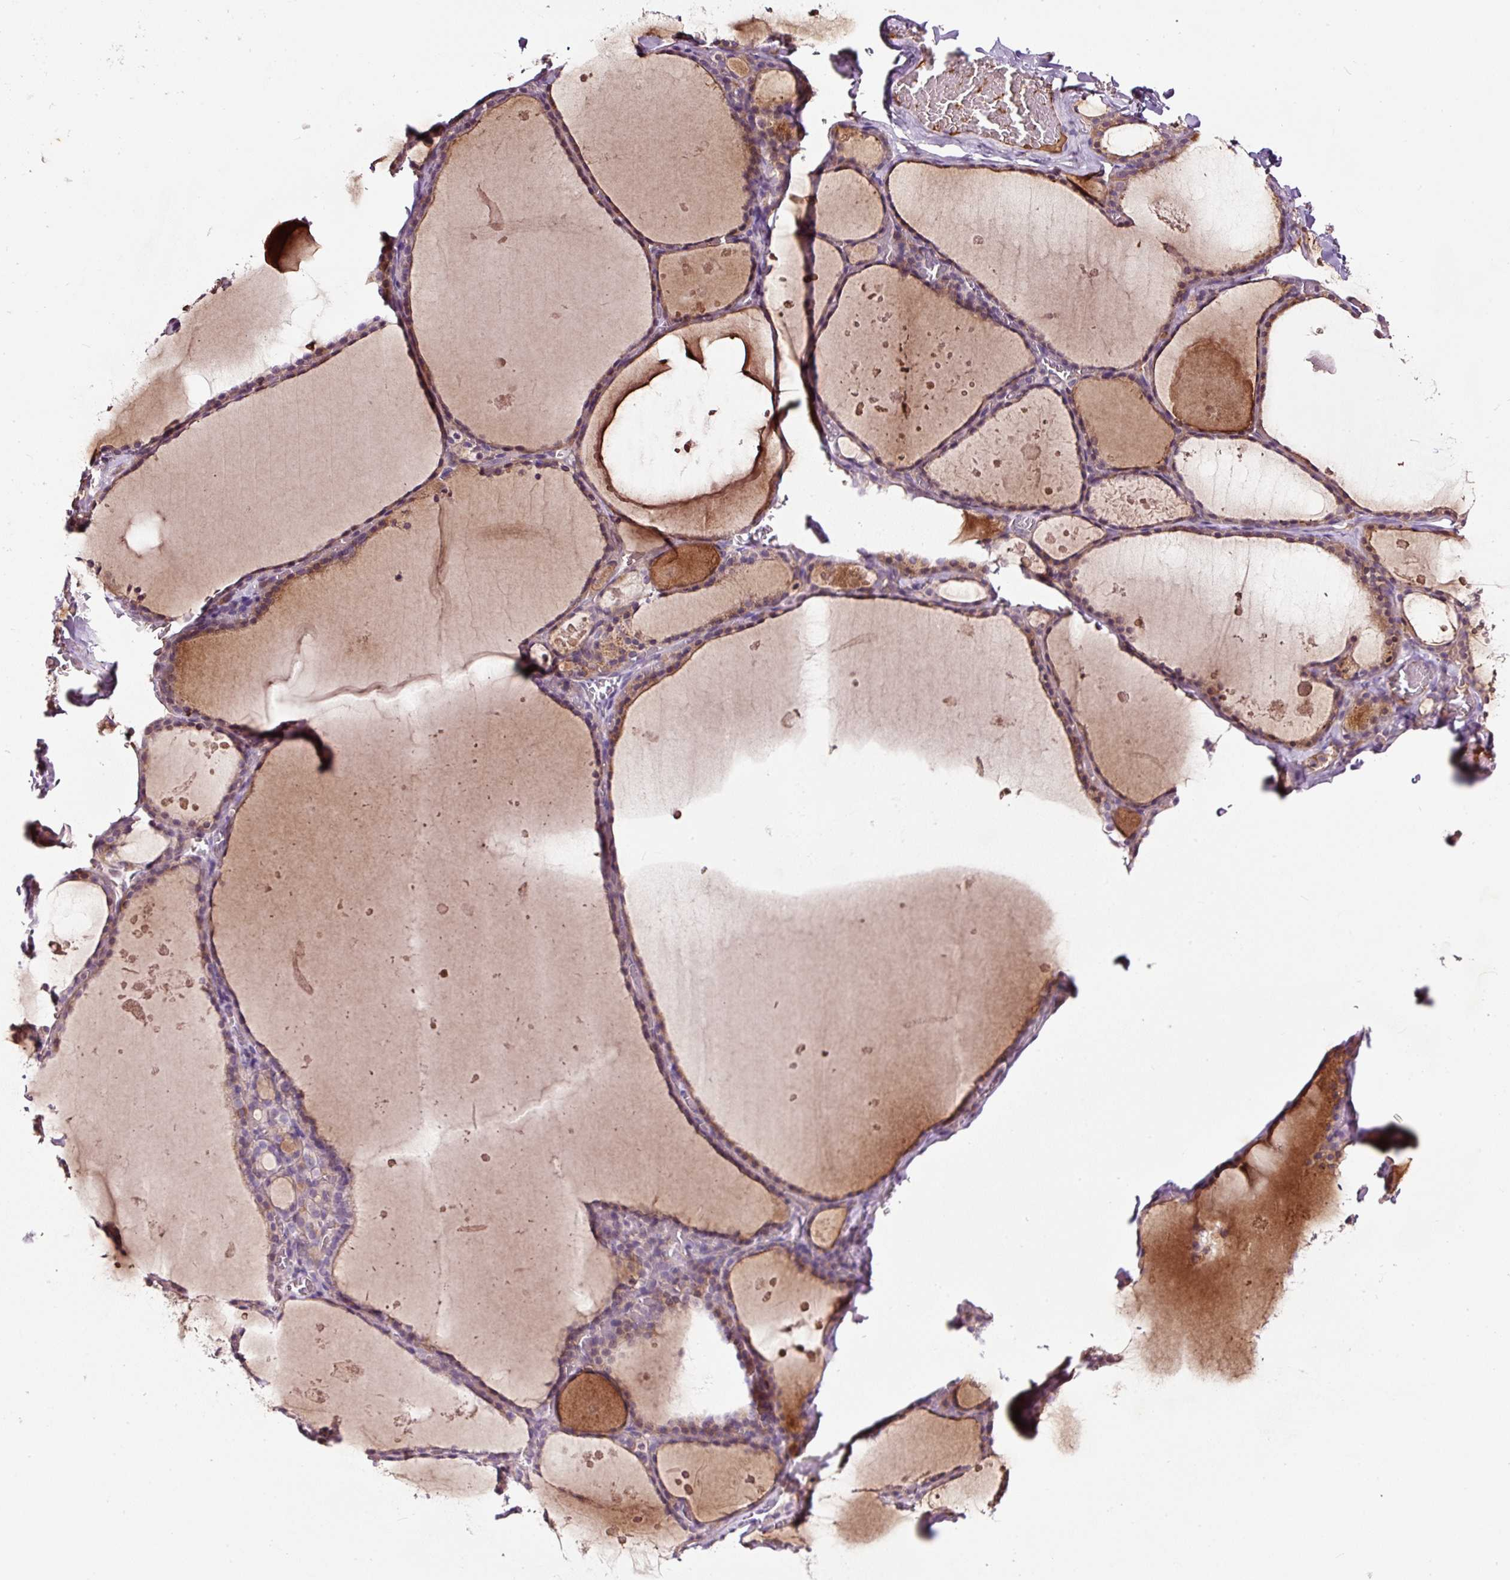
{"staining": {"intensity": "weak", "quantity": ">75%", "location": "cytoplasmic/membranous"}, "tissue": "thyroid gland", "cell_type": "Glandular cells", "image_type": "normal", "snomed": [{"axis": "morphology", "description": "Normal tissue, NOS"}, {"axis": "topography", "description": "Thyroid gland"}], "caption": "Unremarkable thyroid gland displays weak cytoplasmic/membranous expression in about >75% of glandular cells, visualized by immunohistochemistry.", "gene": "LRRC24", "patient": {"sex": "male", "age": 56}}